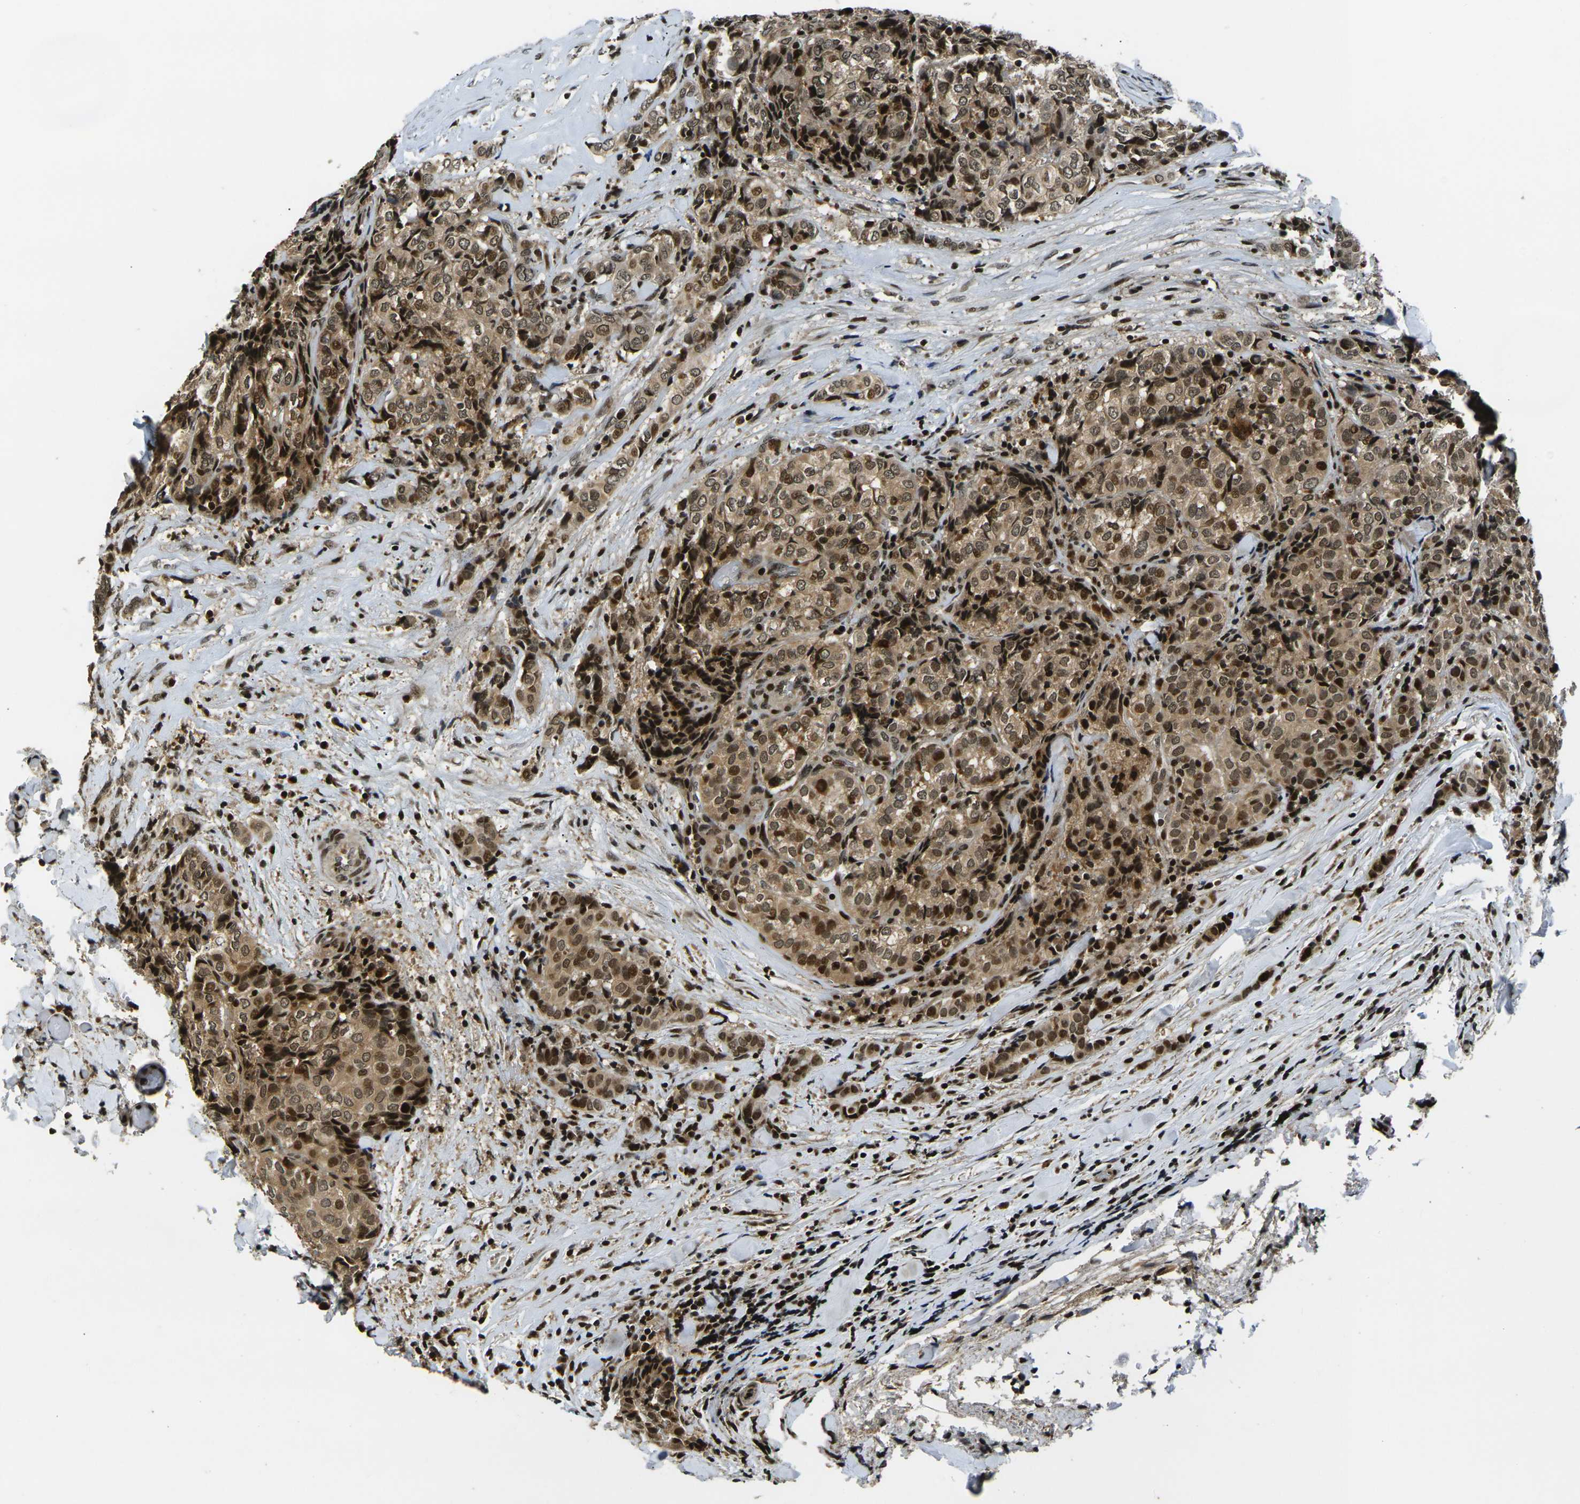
{"staining": {"intensity": "moderate", "quantity": ">75%", "location": "cytoplasmic/membranous,nuclear"}, "tissue": "thyroid cancer", "cell_type": "Tumor cells", "image_type": "cancer", "snomed": [{"axis": "morphology", "description": "Normal tissue, NOS"}, {"axis": "morphology", "description": "Papillary adenocarcinoma, NOS"}, {"axis": "topography", "description": "Thyroid gland"}], "caption": "Protein expression by IHC displays moderate cytoplasmic/membranous and nuclear positivity in approximately >75% of tumor cells in thyroid papillary adenocarcinoma.", "gene": "ACTL6A", "patient": {"sex": "female", "age": 30}}